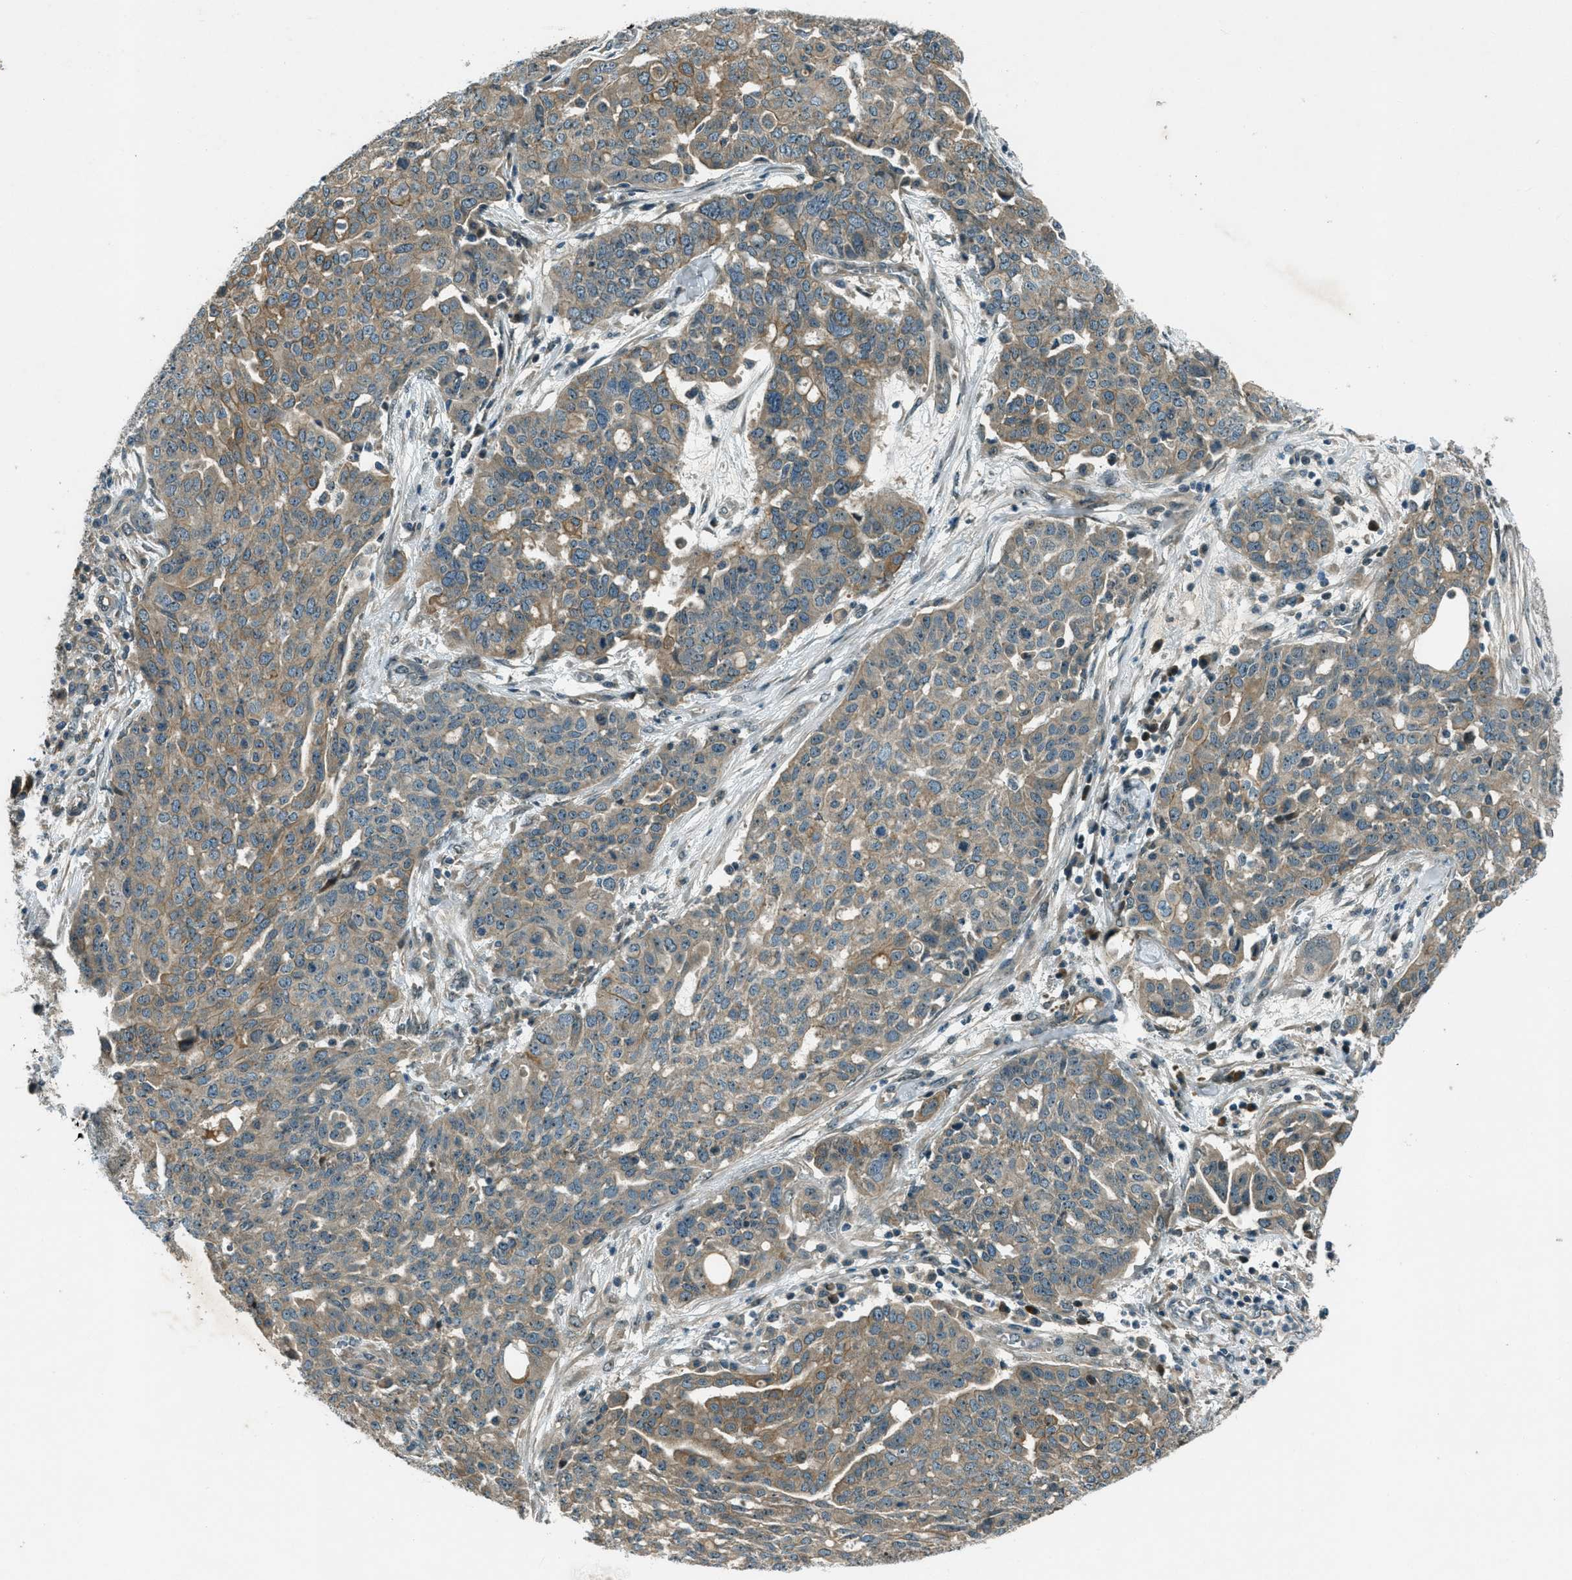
{"staining": {"intensity": "weak", "quantity": ">75%", "location": "cytoplasmic/membranous"}, "tissue": "ovarian cancer", "cell_type": "Tumor cells", "image_type": "cancer", "snomed": [{"axis": "morphology", "description": "Cystadenocarcinoma, serous, NOS"}, {"axis": "topography", "description": "Soft tissue"}, {"axis": "topography", "description": "Ovary"}], "caption": "Human ovarian serous cystadenocarcinoma stained for a protein (brown) displays weak cytoplasmic/membranous positive expression in approximately >75% of tumor cells.", "gene": "STK11", "patient": {"sex": "female", "age": 57}}